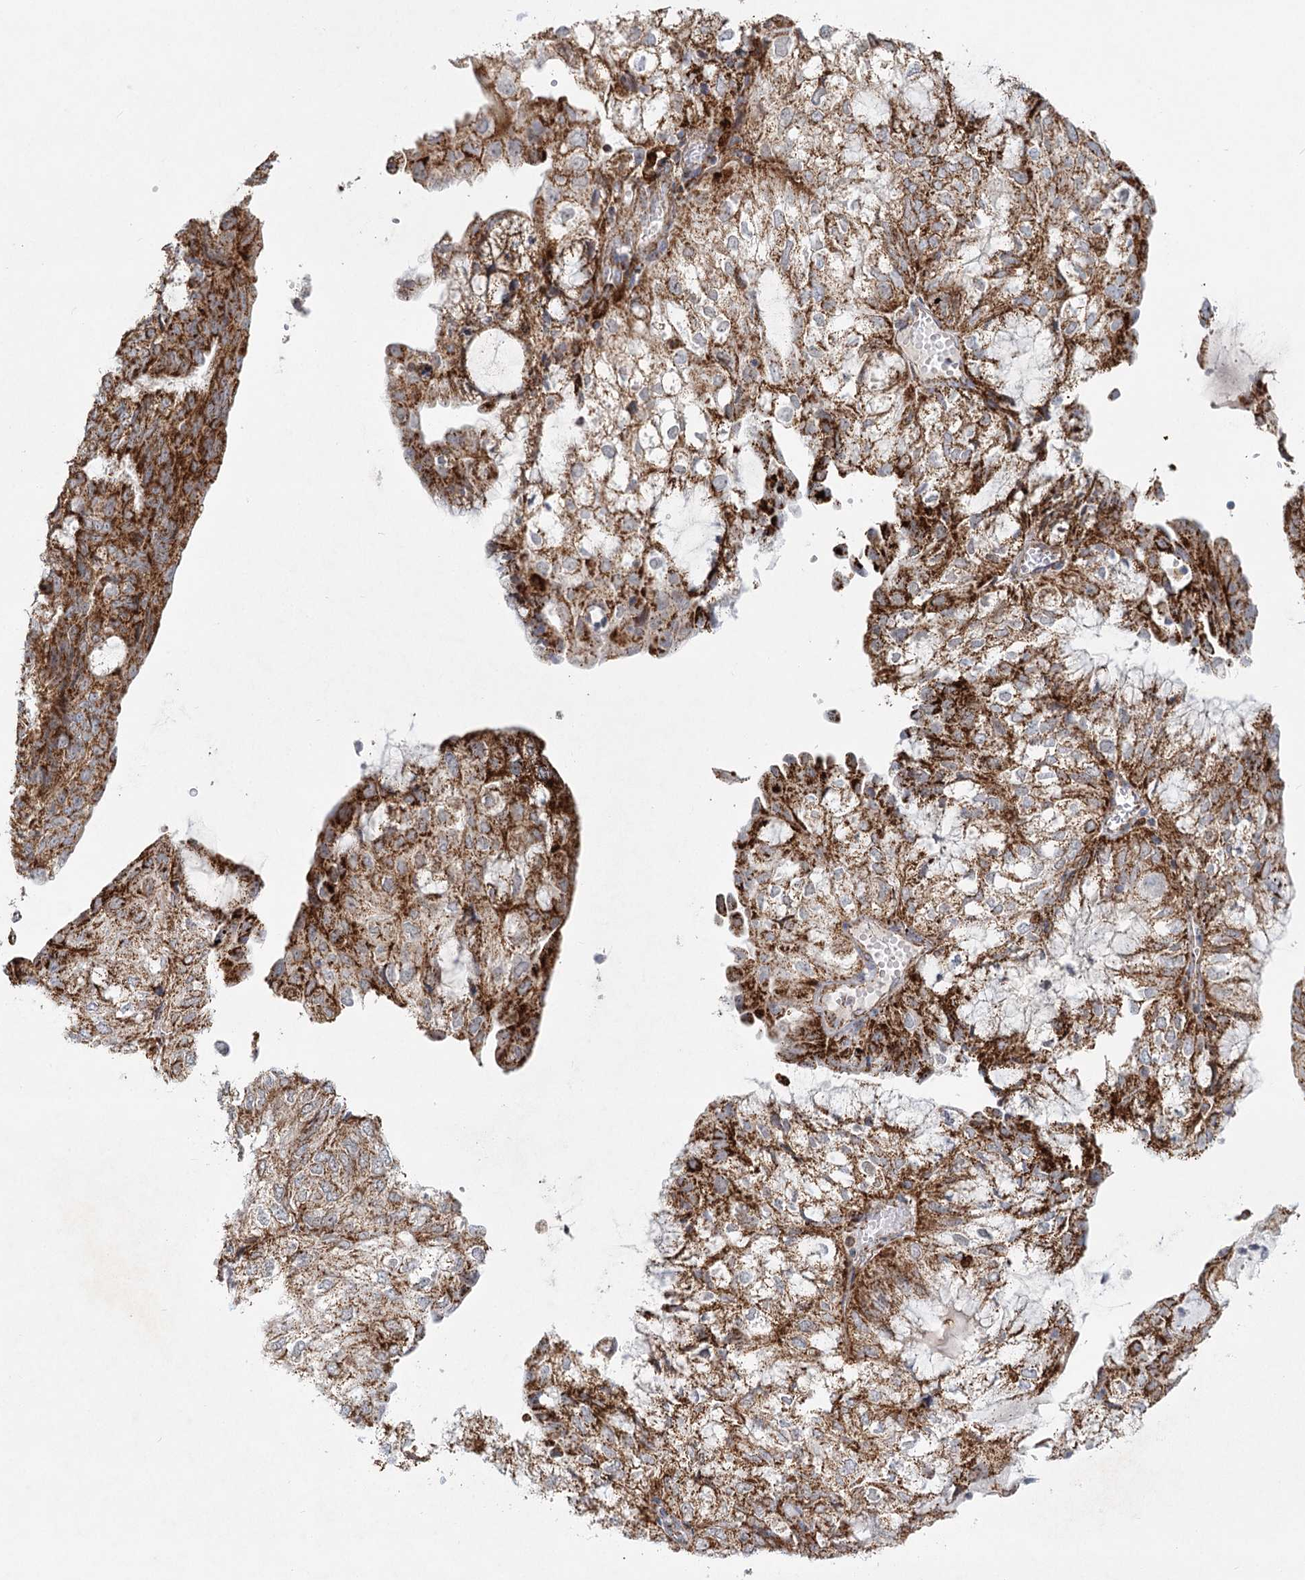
{"staining": {"intensity": "strong", "quantity": ">75%", "location": "cytoplasmic/membranous"}, "tissue": "endometrial cancer", "cell_type": "Tumor cells", "image_type": "cancer", "snomed": [{"axis": "morphology", "description": "Adenocarcinoma, NOS"}, {"axis": "topography", "description": "Endometrium"}], "caption": "A brown stain shows strong cytoplasmic/membranous expression of a protein in adenocarcinoma (endometrial) tumor cells.", "gene": "TAS1R1", "patient": {"sex": "female", "age": 81}}